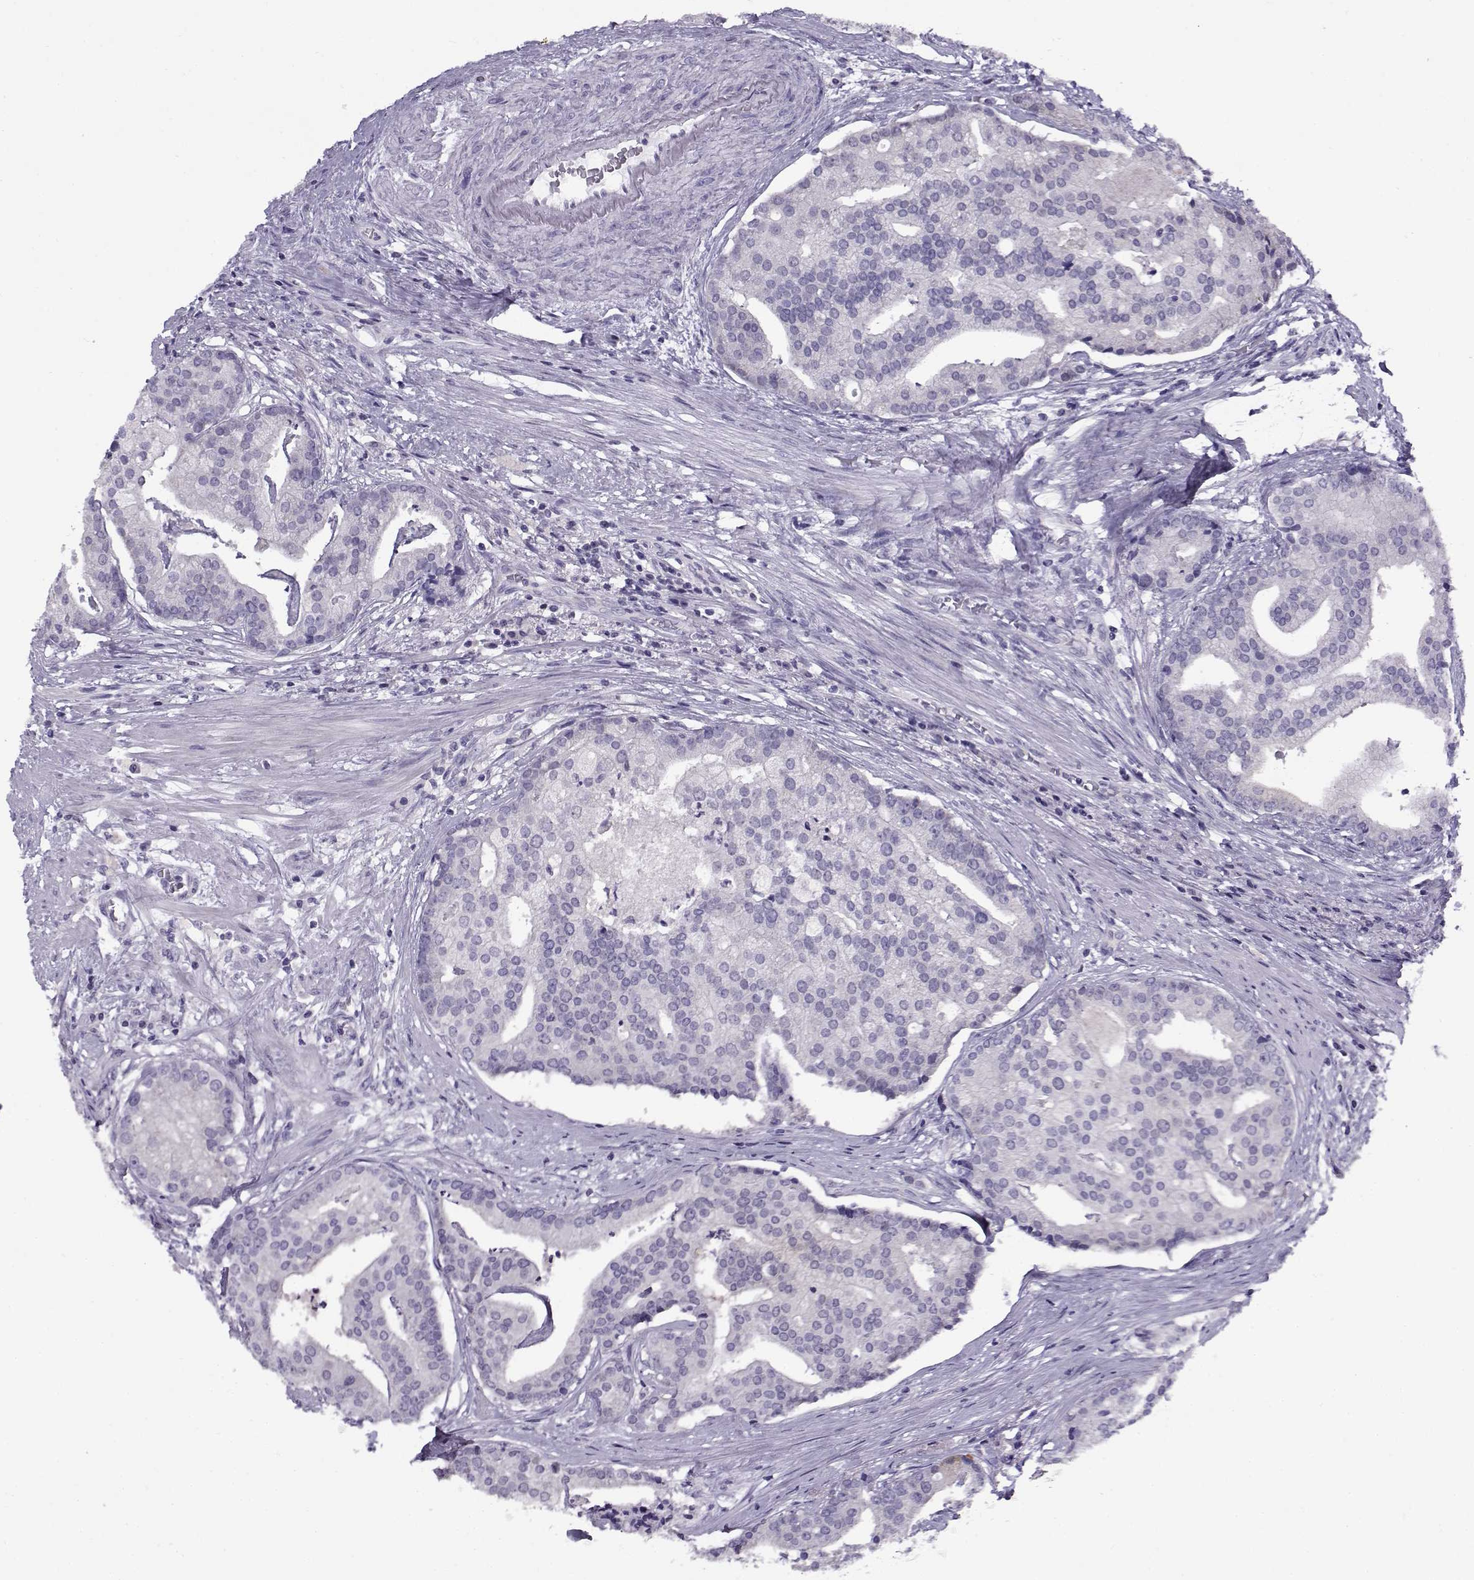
{"staining": {"intensity": "negative", "quantity": "none", "location": "none"}, "tissue": "prostate cancer", "cell_type": "Tumor cells", "image_type": "cancer", "snomed": [{"axis": "morphology", "description": "Adenocarcinoma, NOS"}, {"axis": "topography", "description": "Prostate and seminal vesicle, NOS"}, {"axis": "topography", "description": "Prostate"}], "caption": "Immunohistochemistry histopathology image of neoplastic tissue: prostate cancer (adenocarcinoma) stained with DAB demonstrates no significant protein positivity in tumor cells.", "gene": "FEZF1", "patient": {"sex": "male", "age": 44}}